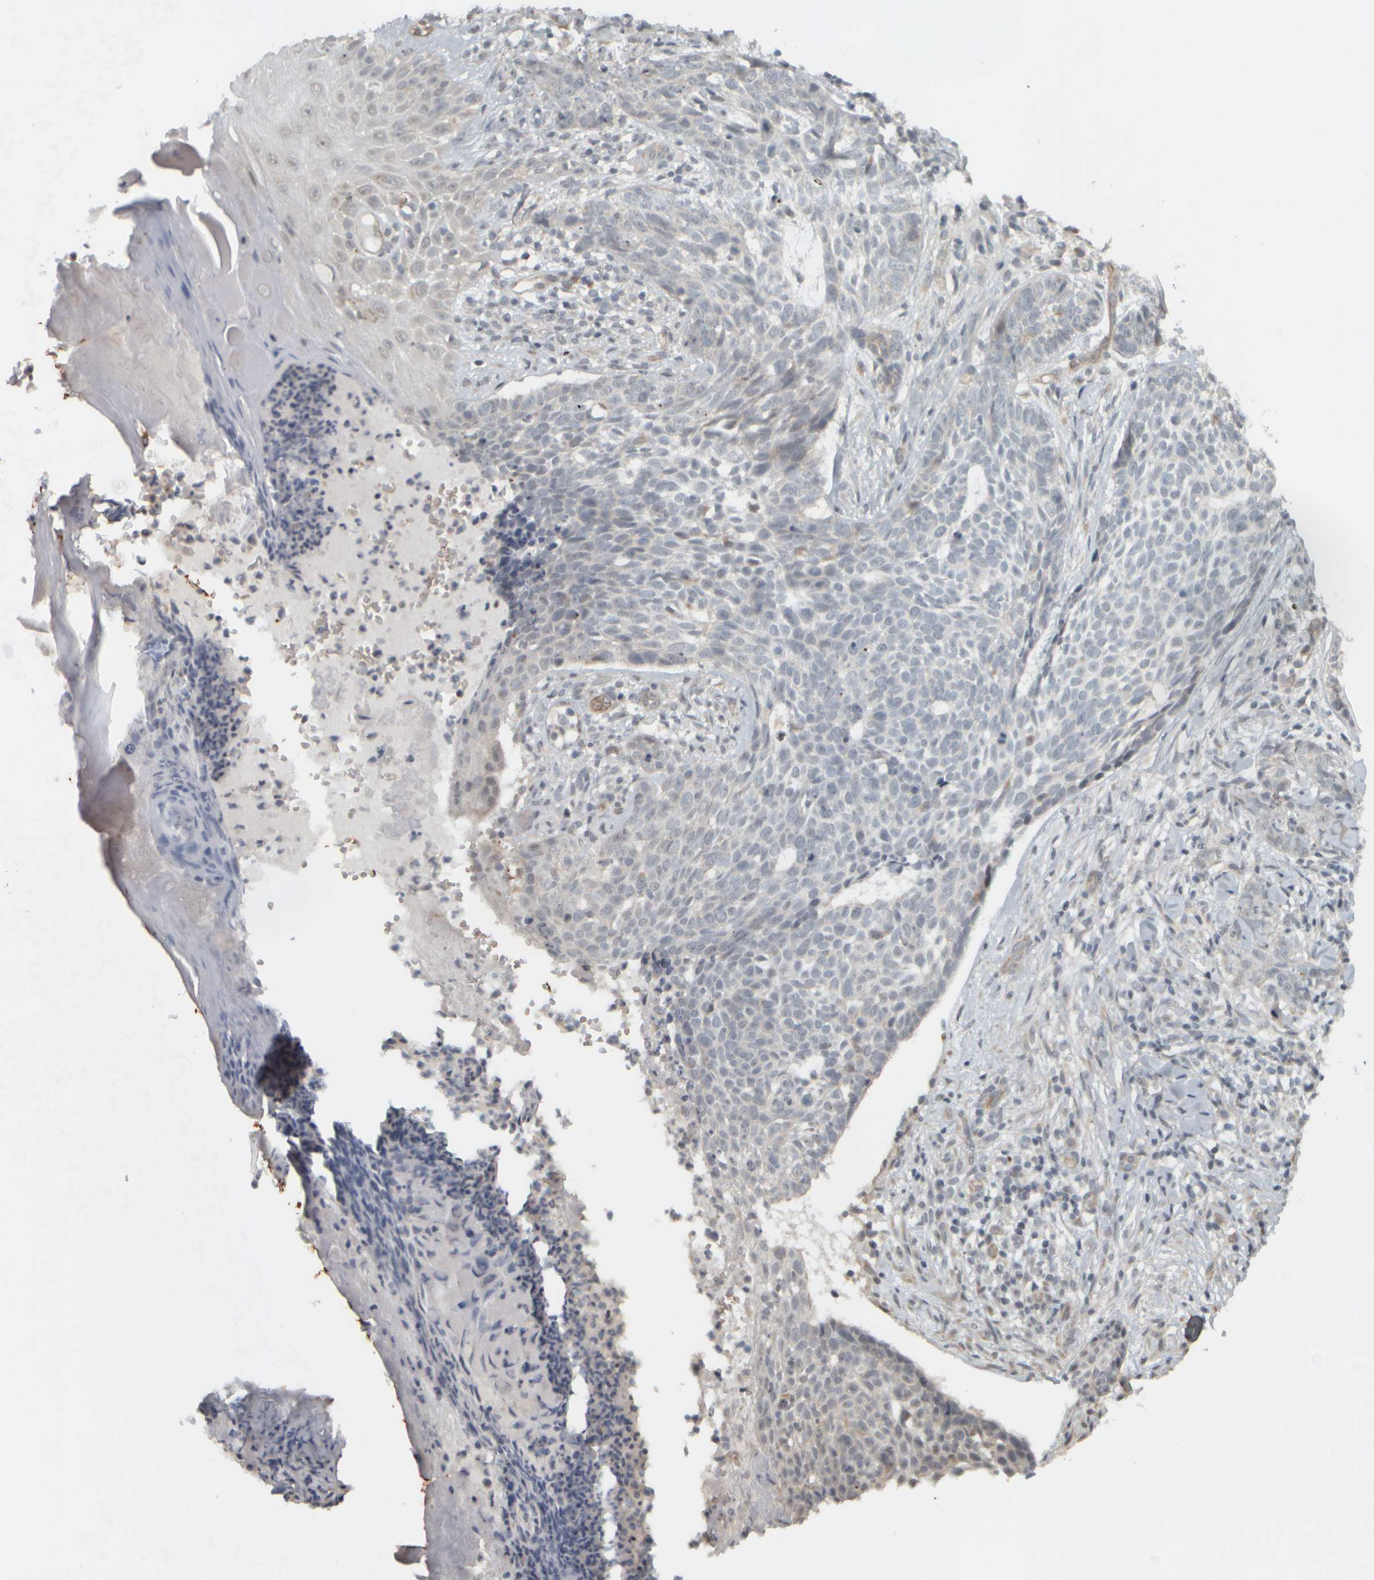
{"staining": {"intensity": "negative", "quantity": "none", "location": "none"}, "tissue": "skin cancer", "cell_type": "Tumor cells", "image_type": "cancer", "snomed": [{"axis": "morphology", "description": "Normal tissue, NOS"}, {"axis": "morphology", "description": "Basal cell carcinoma"}, {"axis": "topography", "description": "Skin"}], "caption": "Tumor cells show no significant staining in skin cancer (basal cell carcinoma). (DAB IHC, high magnification).", "gene": "NAPG", "patient": {"sex": "male", "age": 67}}